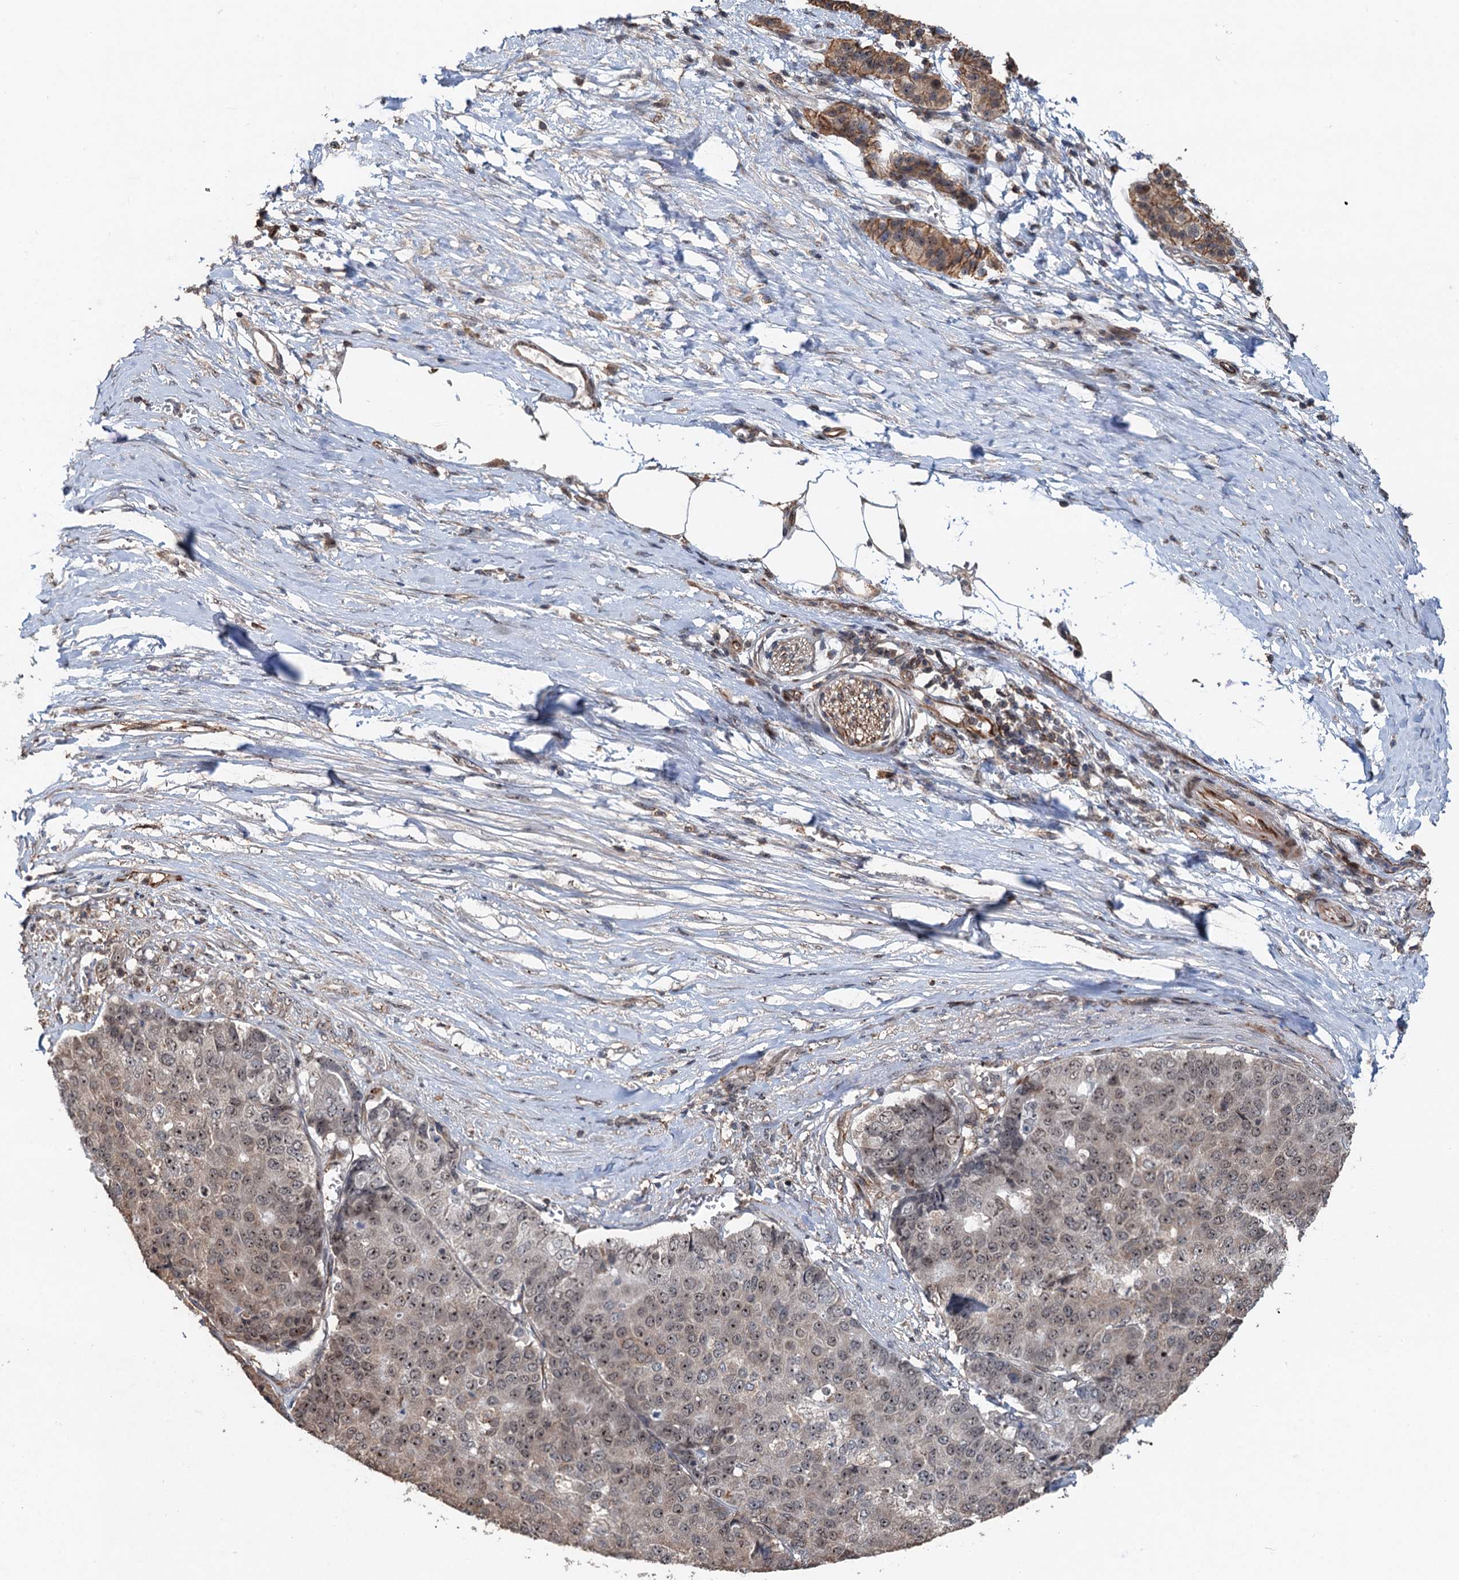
{"staining": {"intensity": "moderate", "quantity": ">75%", "location": "nuclear"}, "tissue": "pancreatic cancer", "cell_type": "Tumor cells", "image_type": "cancer", "snomed": [{"axis": "morphology", "description": "Adenocarcinoma, NOS"}, {"axis": "topography", "description": "Pancreas"}], "caption": "Immunohistochemistry staining of pancreatic cancer, which demonstrates medium levels of moderate nuclear staining in about >75% of tumor cells indicating moderate nuclear protein staining. The staining was performed using DAB (3,3'-diaminobenzidine) (brown) for protein detection and nuclei were counterstained in hematoxylin (blue).", "gene": "TMA16", "patient": {"sex": "male", "age": 50}}